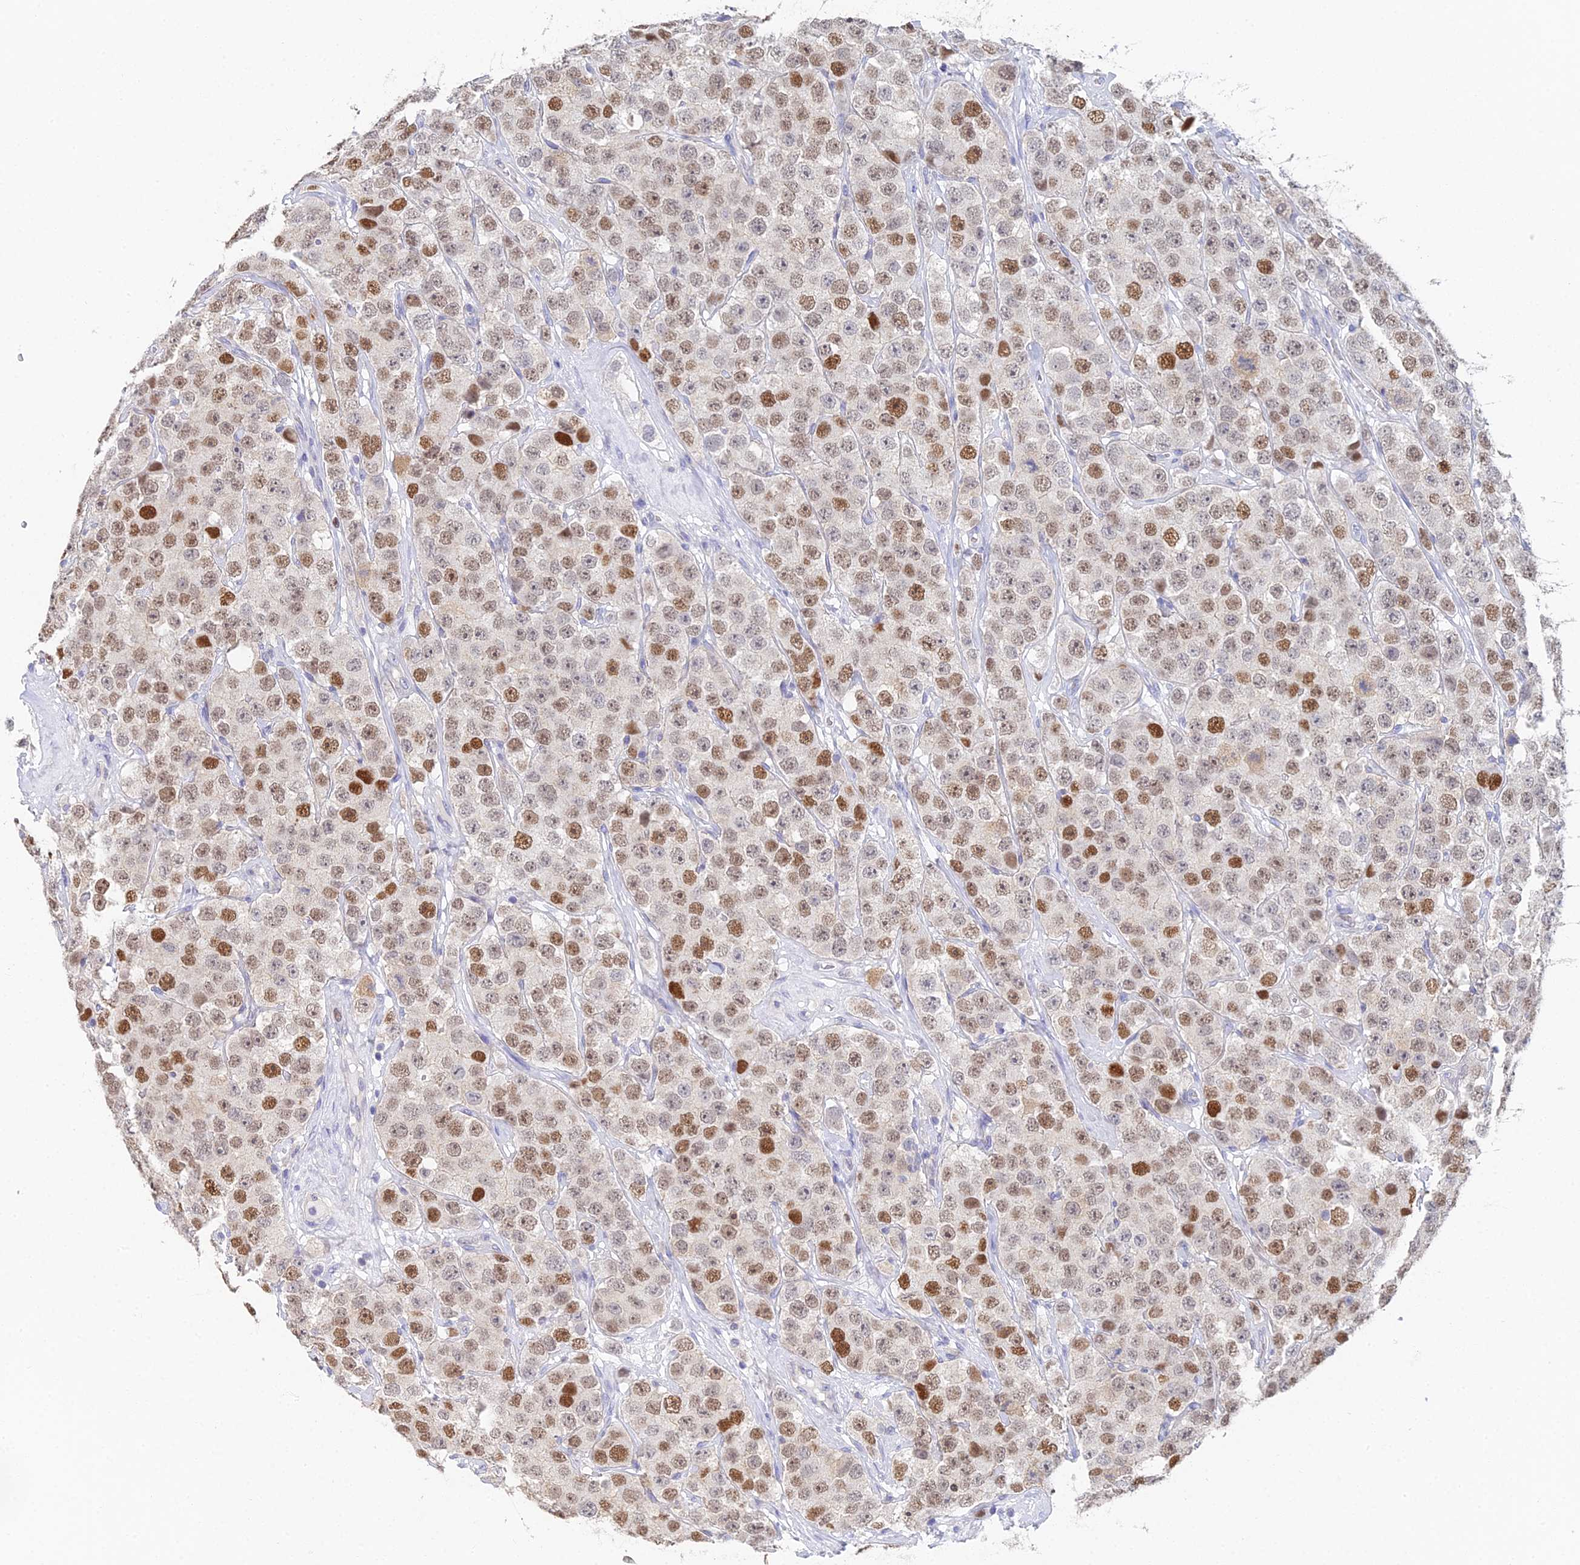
{"staining": {"intensity": "moderate", "quantity": ">75%", "location": "nuclear"}, "tissue": "testis cancer", "cell_type": "Tumor cells", "image_type": "cancer", "snomed": [{"axis": "morphology", "description": "Seminoma, NOS"}, {"axis": "topography", "description": "Testis"}], "caption": "Human seminoma (testis) stained for a protein (brown) shows moderate nuclear positive staining in about >75% of tumor cells.", "gene": "MCM2", "patient": {"sex": "male", "age": 28}}